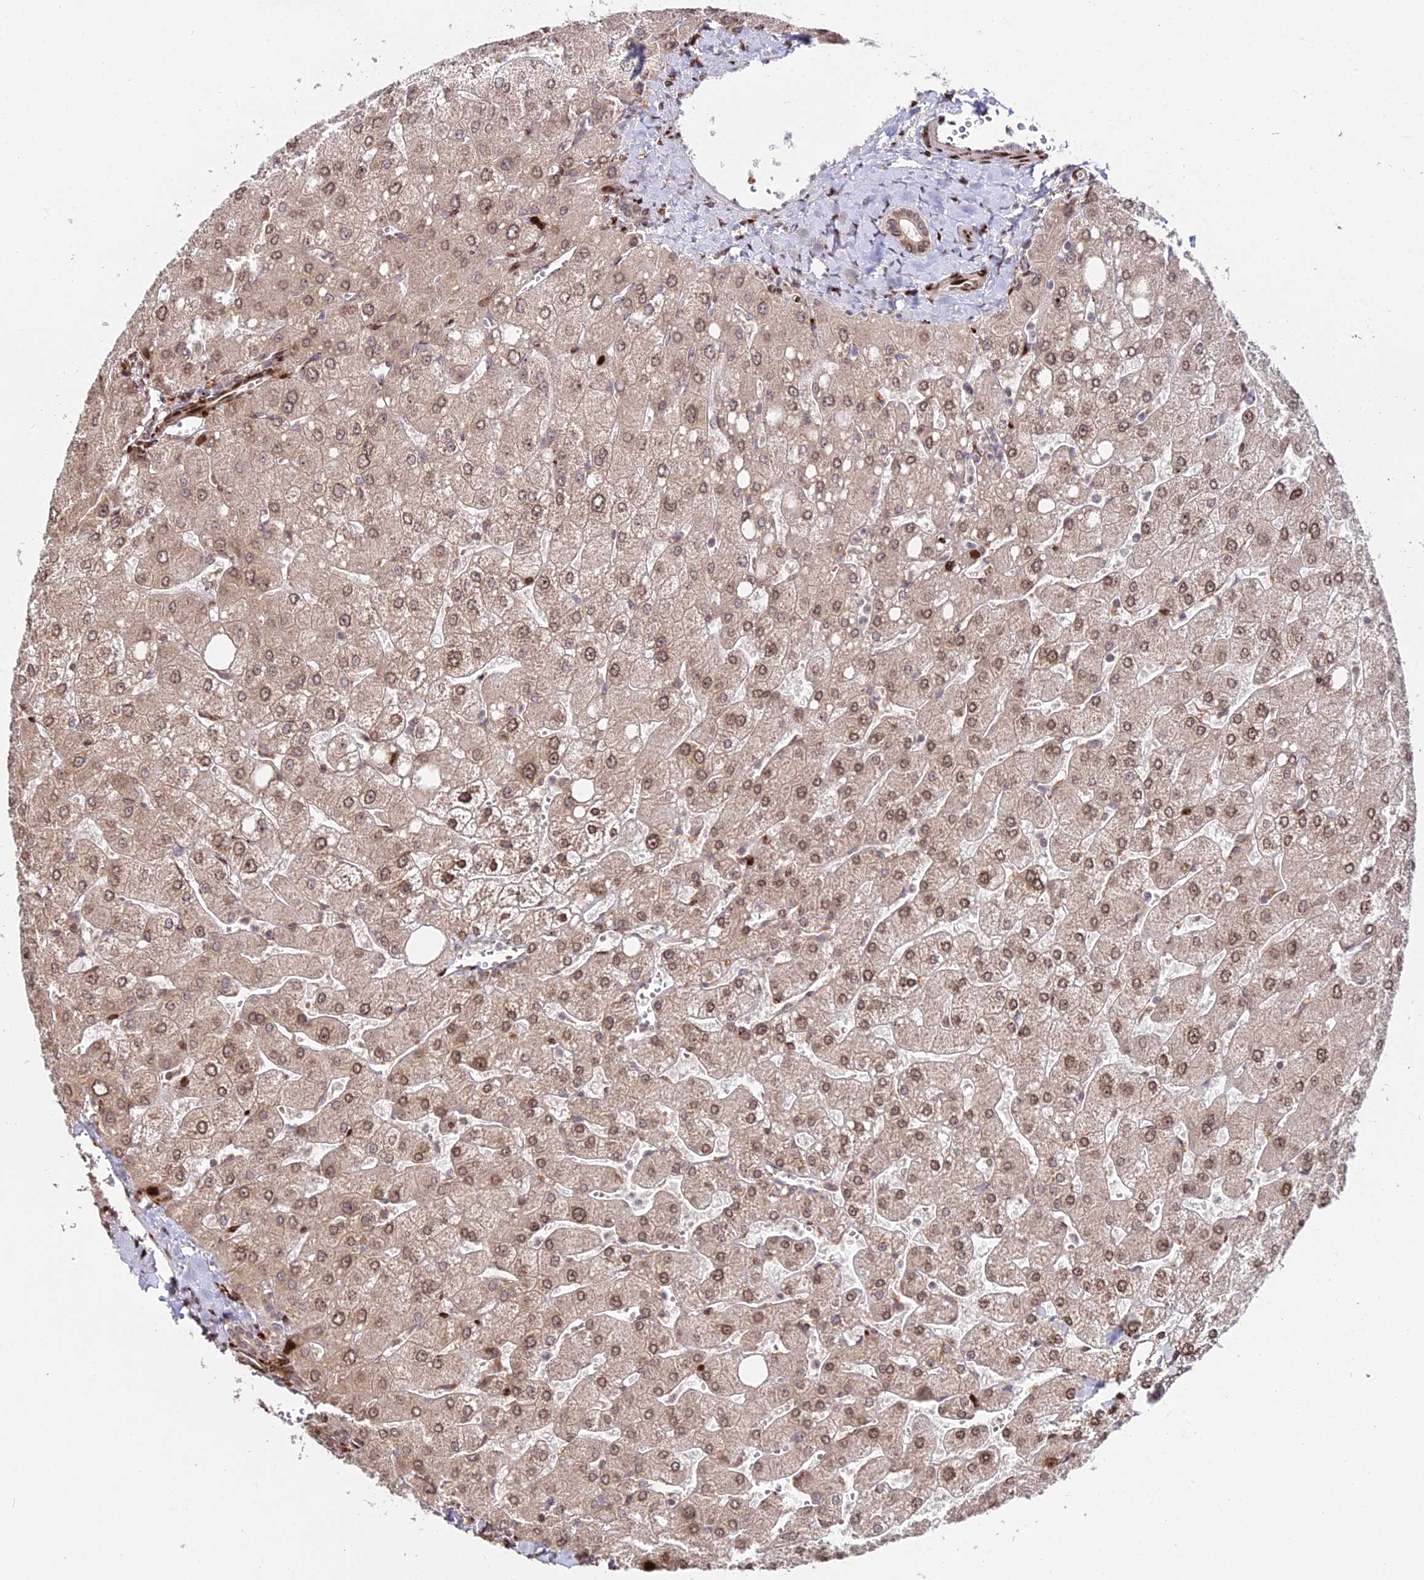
{"staining": {"intensity": "moderate", "quantity": ">75%", "location": "nuclear"}, "tissue": "liver", "cell_type": "Cholangiocytes", "image_type": "normal", "snomed": [{"axis": "morphology", "description": "Normal tissue, NOS"}, {"axis": "topography", "description": "Liver"}], "caption": "Protein staining of normal liver reveals moderate nuclear expression in about >75% of cholangiocytes.", "gene": "RBMS2", "patient": {"sex": "male", "age": 55}}